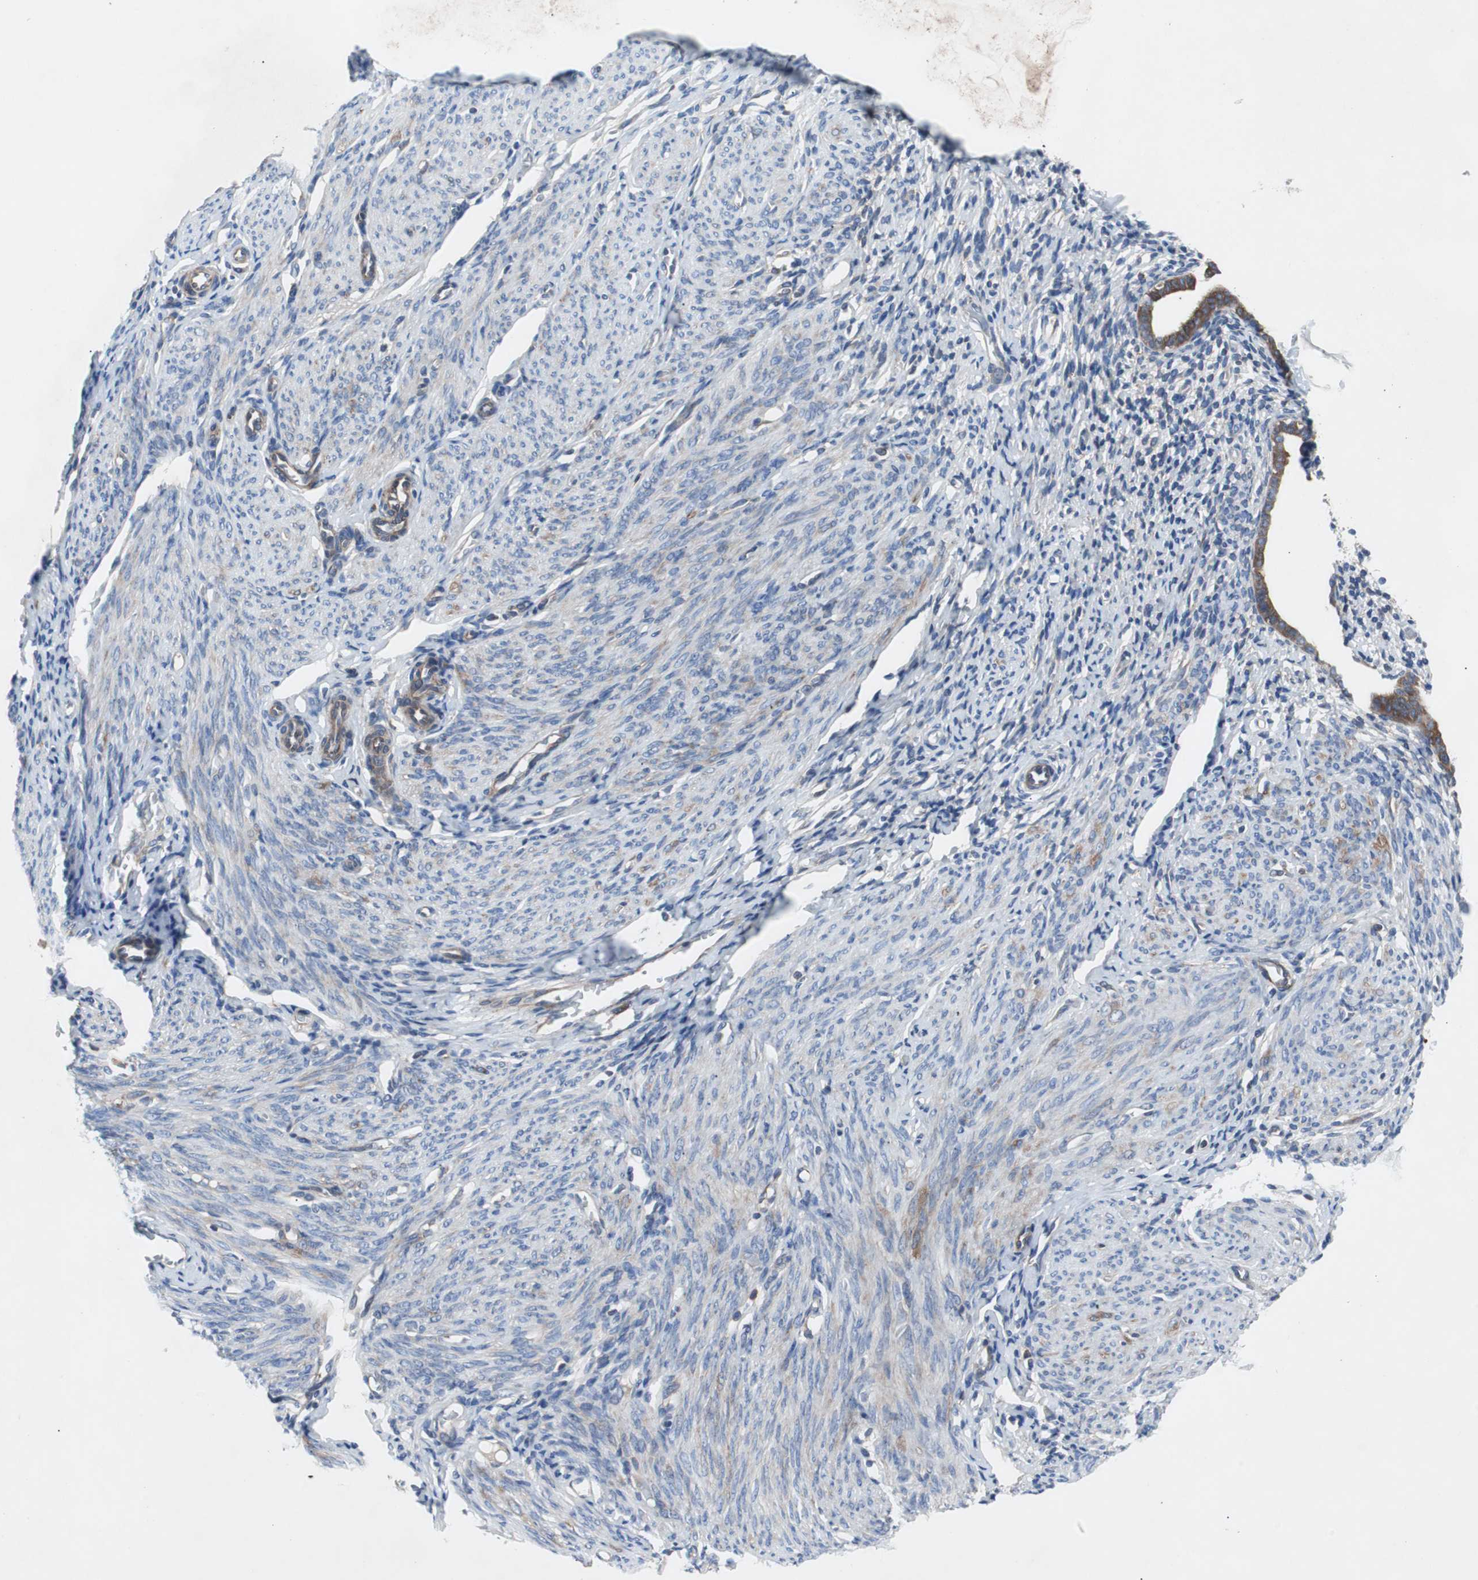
{"staining": {"intensity": "weak", "quantity": "25%-75%", "location": "cytoplasmic/membranous"}, "tissue": "endometrium", "cell_type": "Cells in endometrial stroma", "image_type": "normal", "snomed": [{"axis": "morphology", "description": "Normal tissue, NOS"}, {"axis": "topography", "description": "Endometrium"}], "caption": "Immunohistochemical staining of unremarkable endometrium shows 25%-75% levels of weak cytoplasmic/membranous protein positivity in approximately 25%-75% of cells in endometrial stroma.", "gene": "GYS1", "patient": {"sex": "female", "age": 61}}